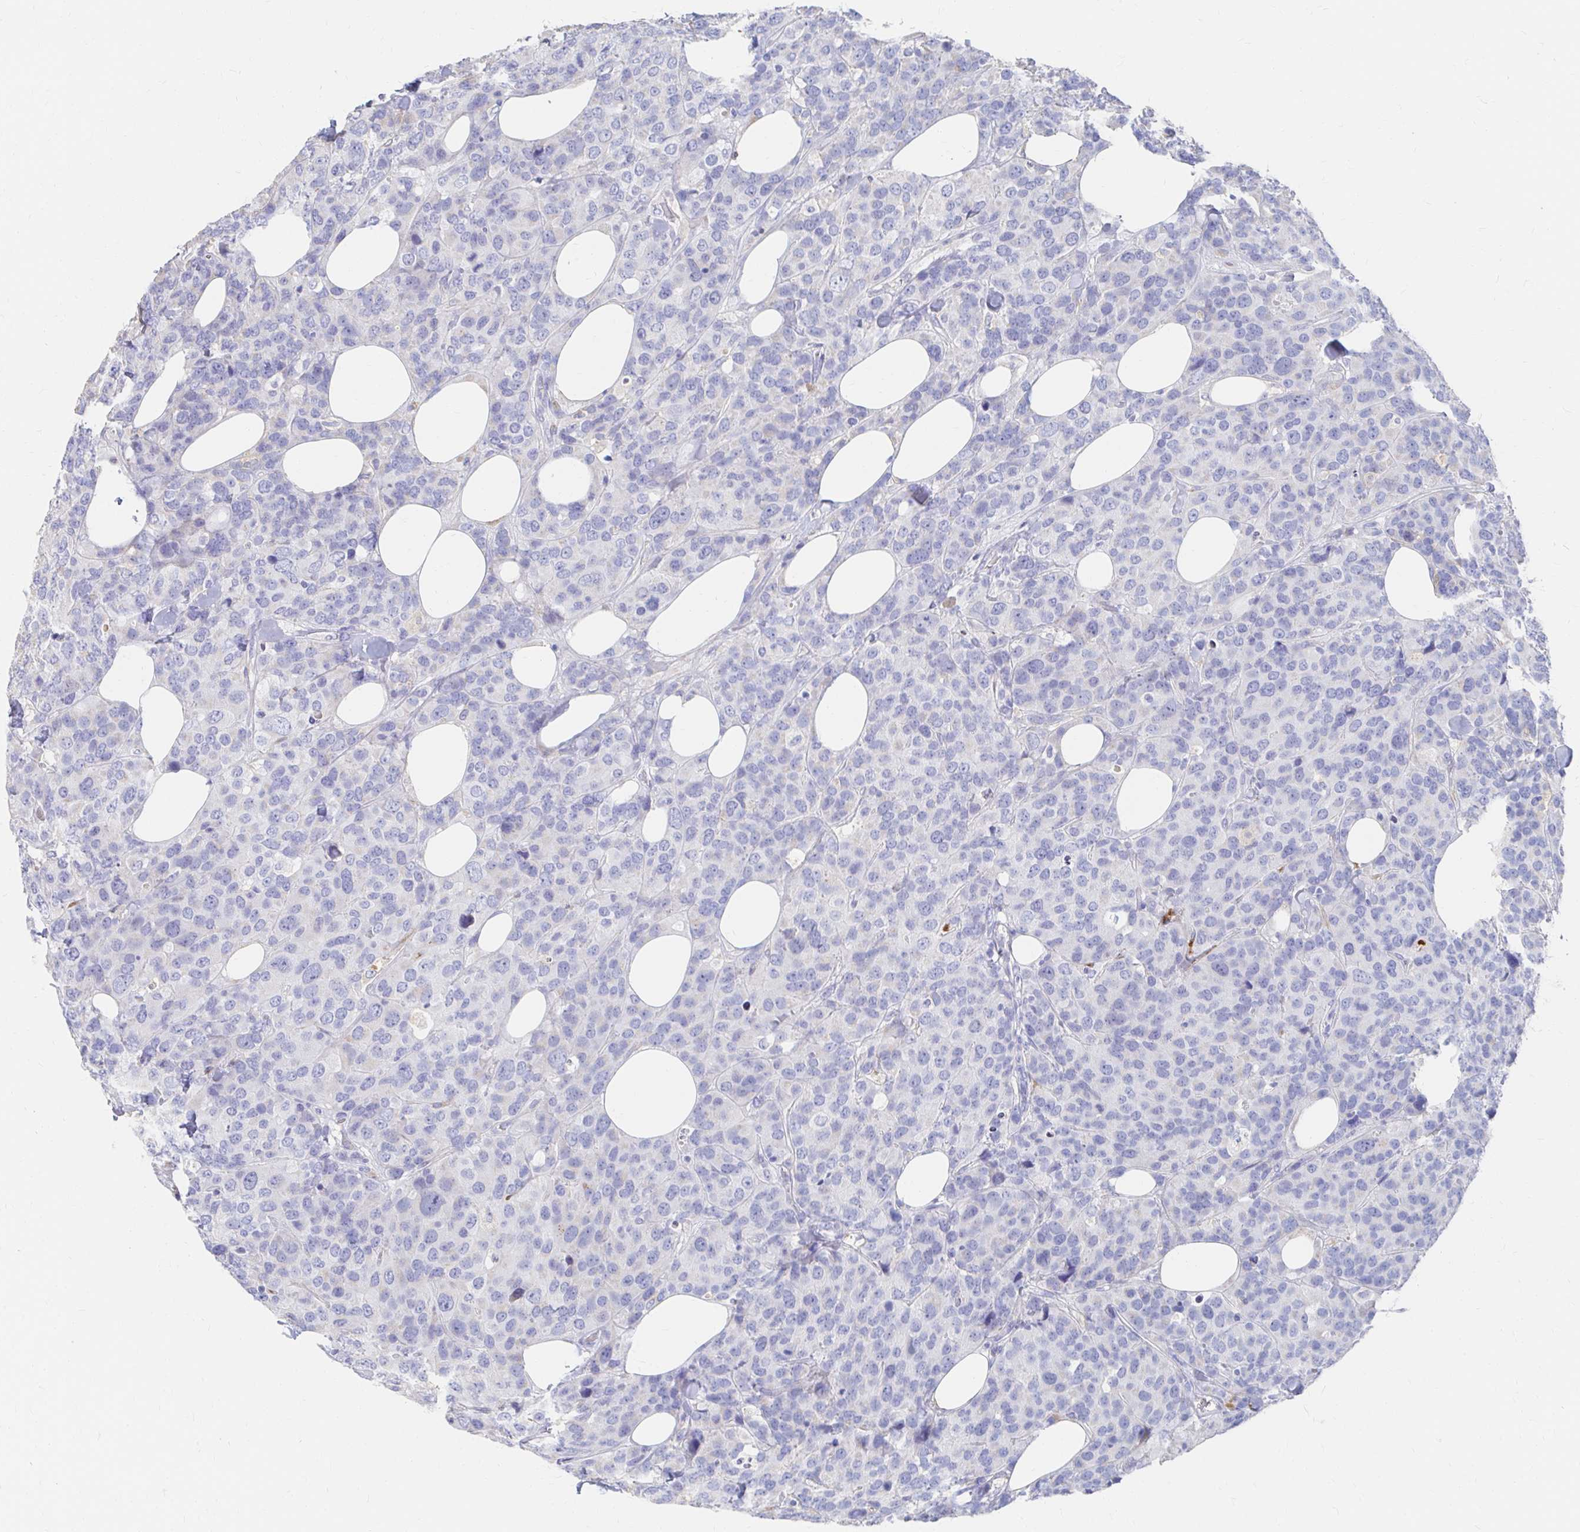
{"staining": {"intensity": "negative", "quantity": "none", "location": "none"}, "tissue": "breast cancer", "cell_type": "Tumor cells", "image_type": "cancer", "snomed": [{"axis": "morphology", "description": "Lobular carcinoma"}, {"axis": "topography", "description": "Breast"}], "caption": "High magnification brightfield microscopy of breast cancer (lobular carcinoma) stained with DAB (3,3'-diaminobenzidine) (brown) and counterstained with hematoxylin (blue): tumor cells show no significant staining.", "gene": "LAMC3", "patient": {"sex": "female", "age": 59}}